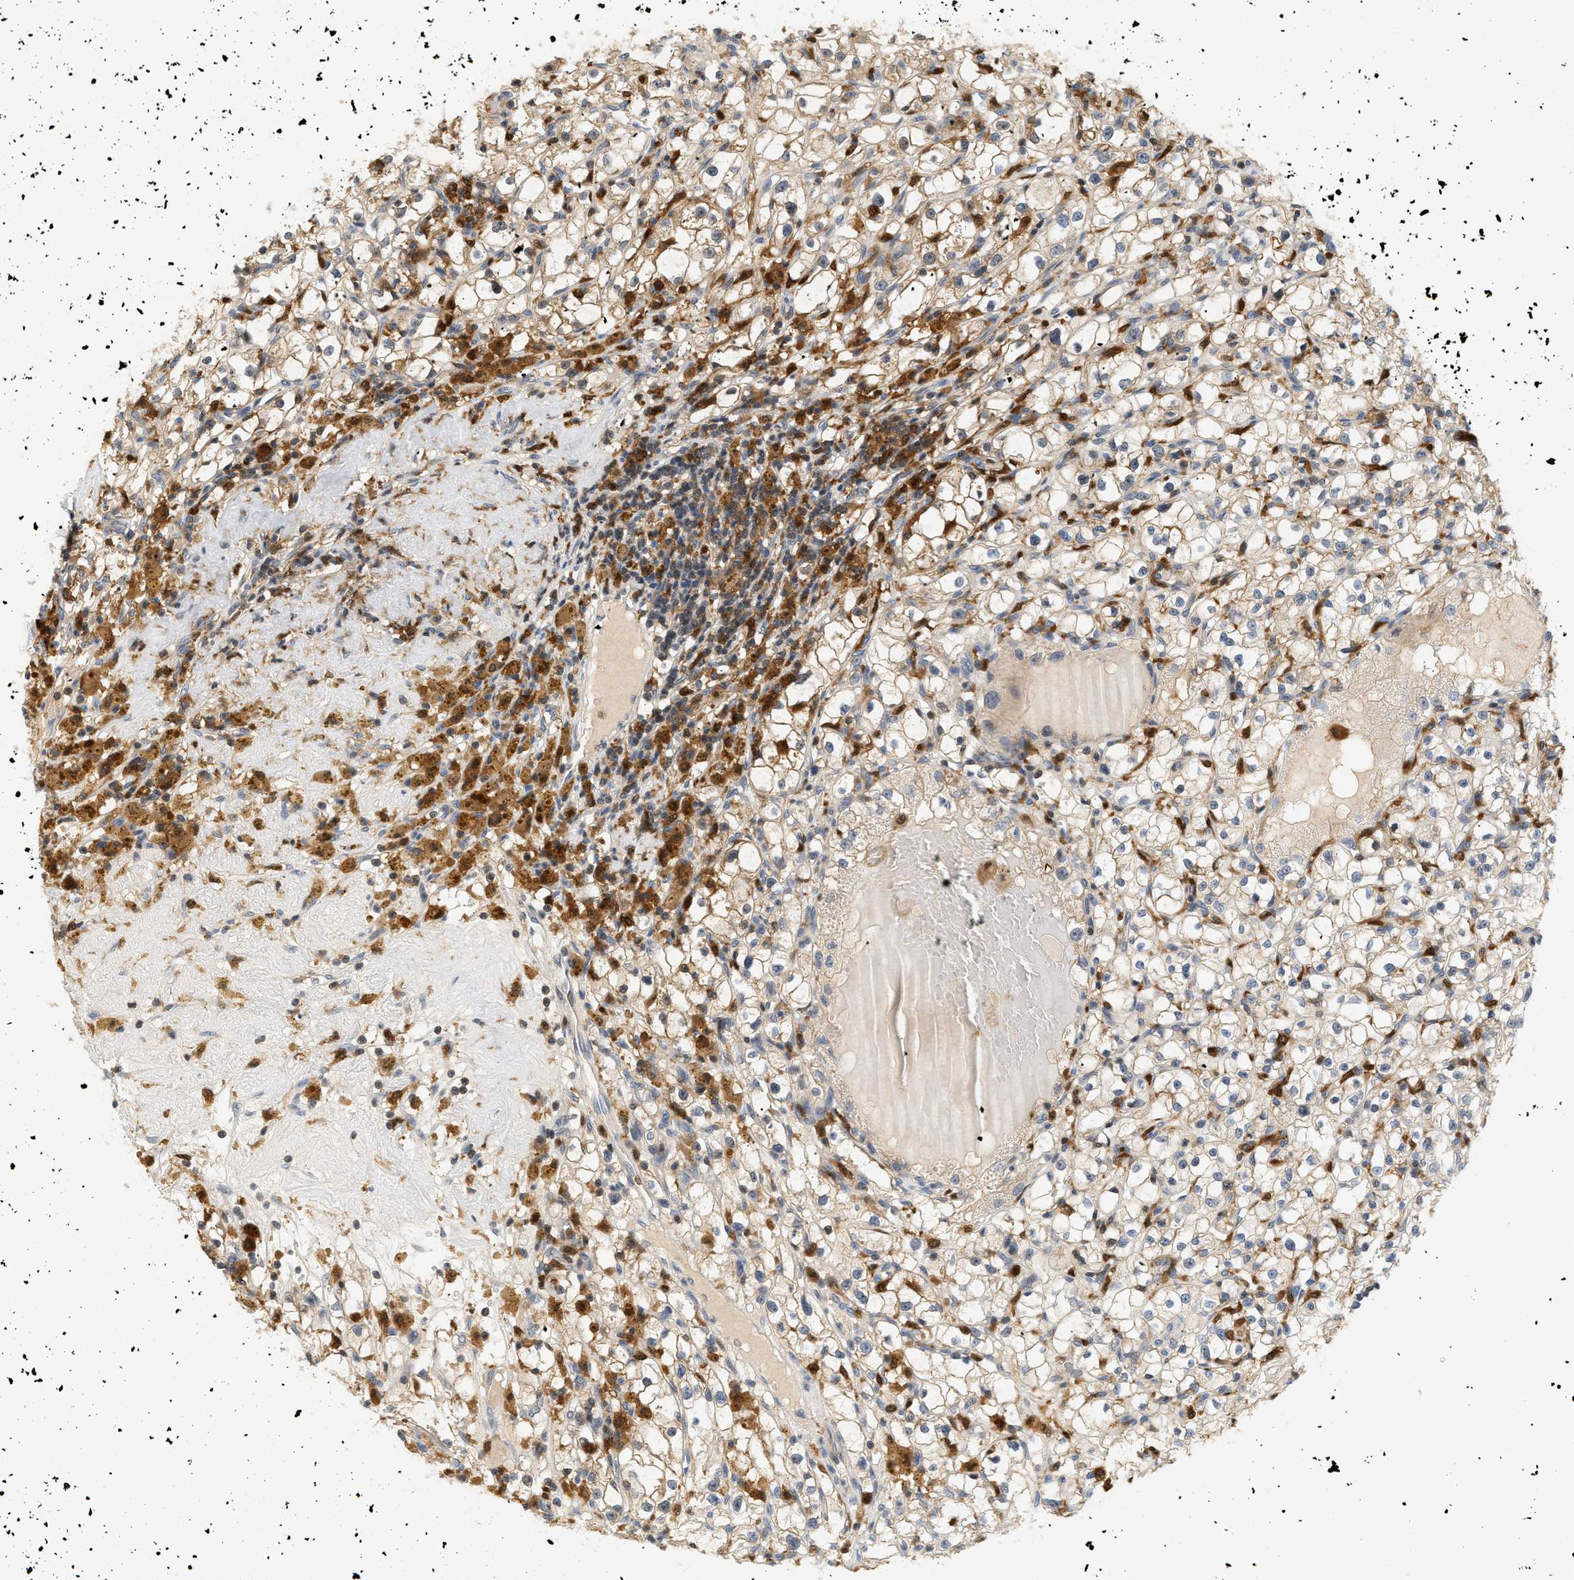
{"staining": {"intensity": "weak", "quantity": ">75%", "location": "cytoplasmic/membranous"}, "tissue": "renal cancer", "cell_type": "Tumor cells", "image_type": "cancer", "snomed": [{"axis": "morphology", "description": "Adenocarcinoma, NOS"}, {"axis": "topography", "description": "Kidney"}], "caption": "Immunohistochemical staining of adenocarcinoma (renal) reveals low levels of weak cytoplasmic/membranous staining in about >75% of tumor cells.", "gene": "PYCARD", "patient": {"sex": "male", "age": 56}}